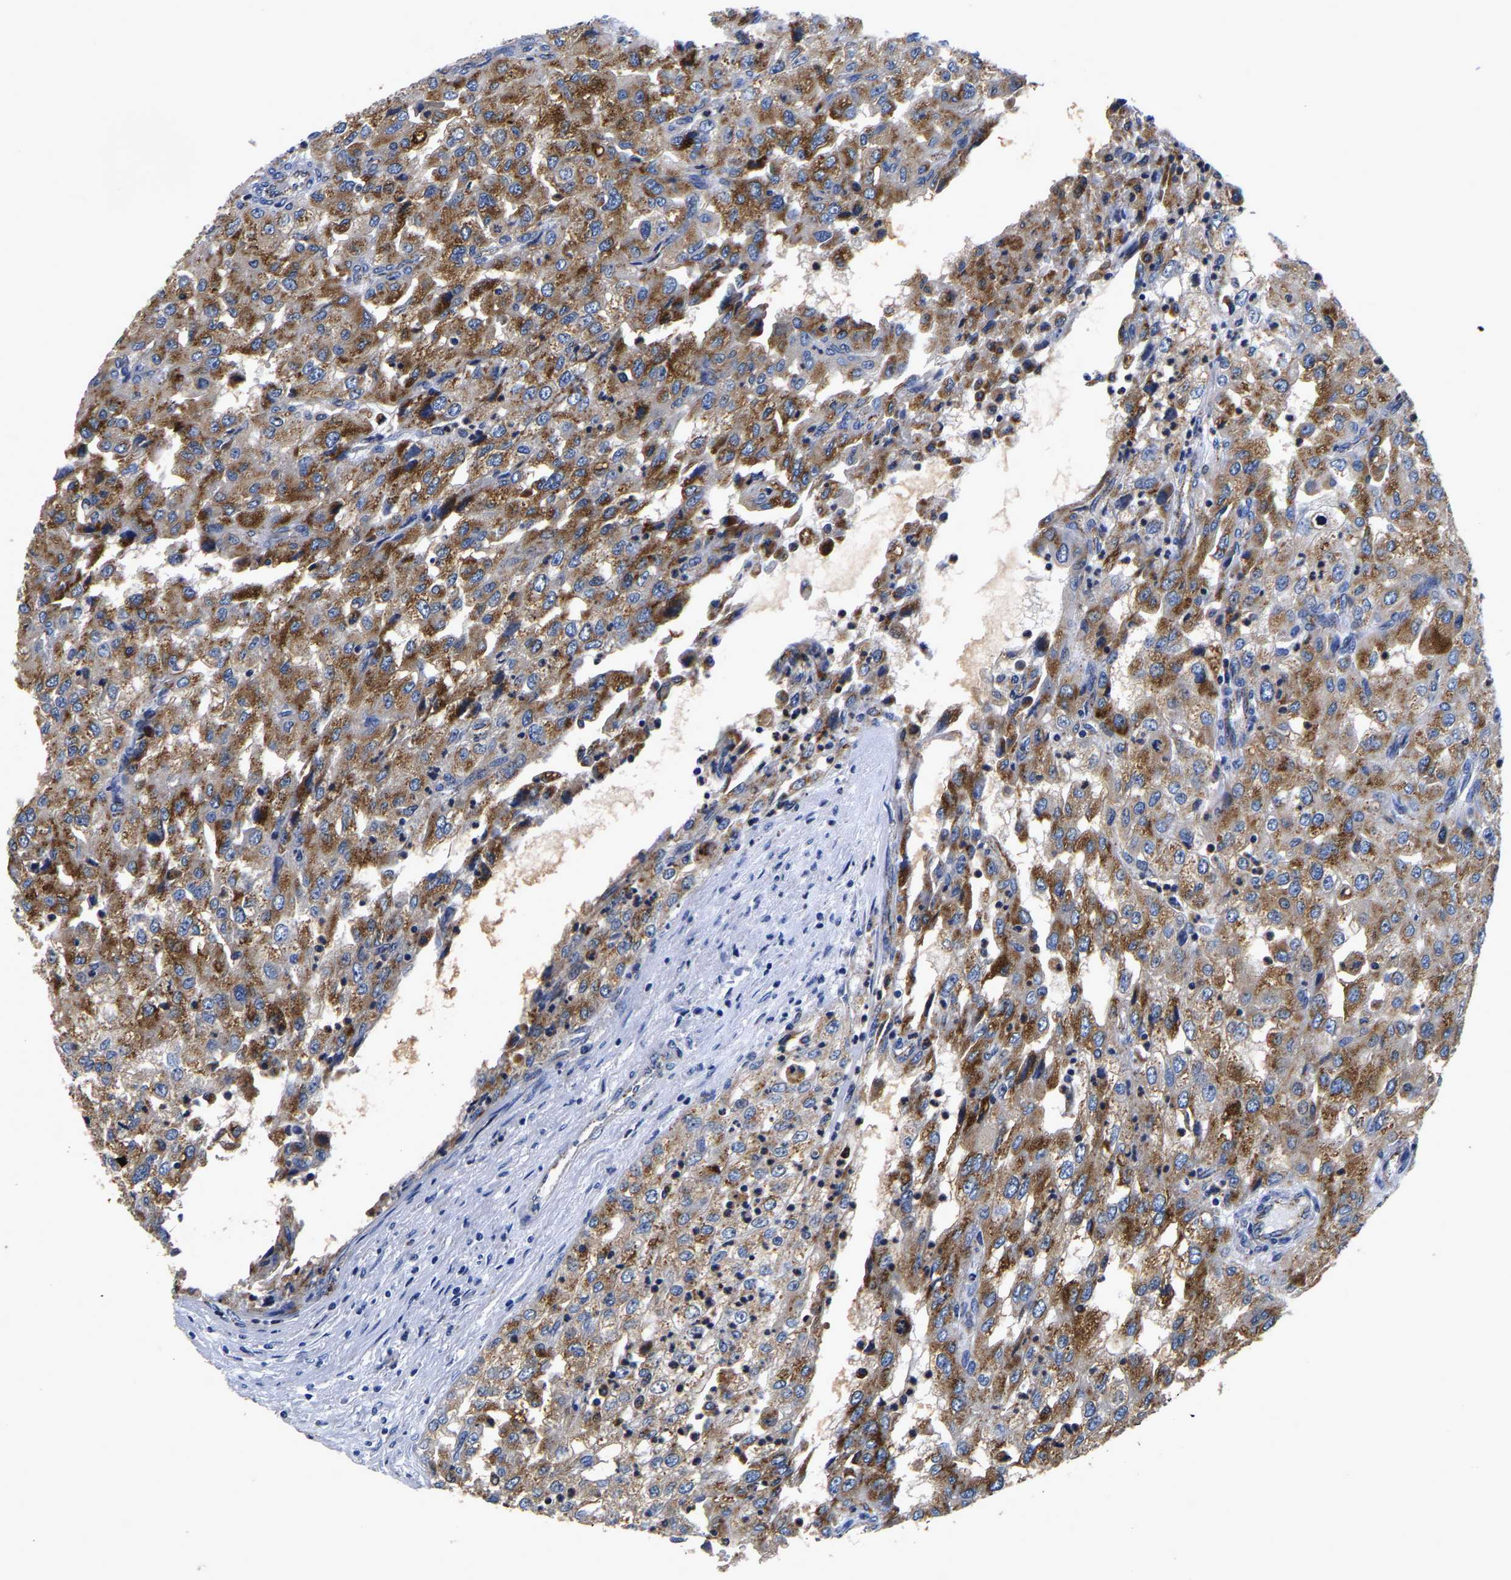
{"staining": {"intensity": "strong", "quantity": ">75%", "location": "cytoplasmic/membranous"}, "tissue": "renal cancer", "cell_type": "Tumor cells", "image_type": "cancer", "snomed": [{"axis": "morphology", "description": "Adenocarcinoma, NOS"}, {"axis": "topography", "description": "Kidney"}], "caption": "Renal adenocarcinoma stained with a brown dye demonstrates strong cytoplasmic/membranous positive positivity in about >75% of tumor cells.", "gene": "GRN", "patient": {"sex": "female", "age": 54}}